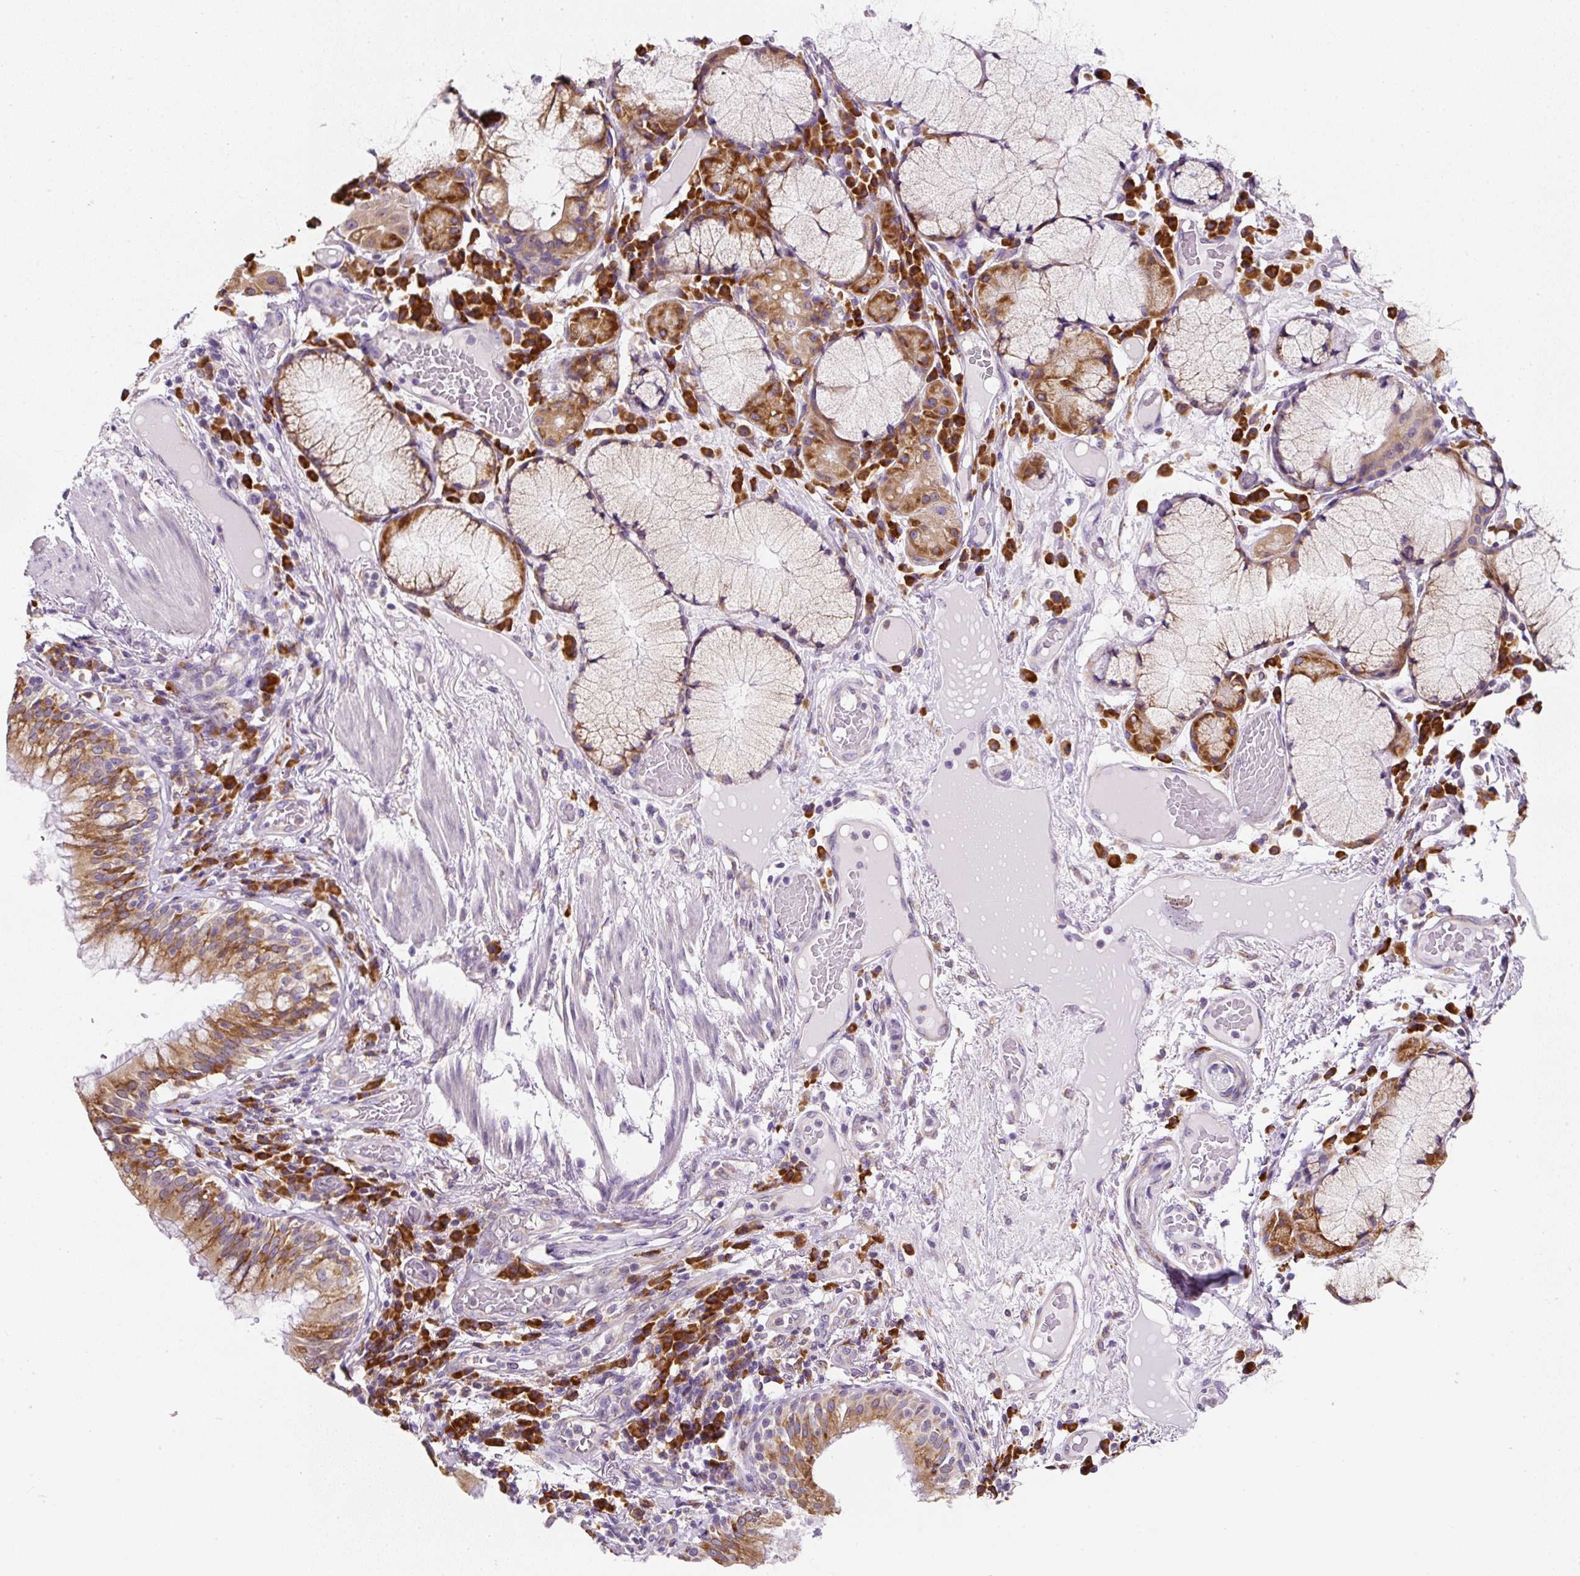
{"staining": {"intensity": "weak", "quantity": "25%-75%", "location": "cytoplasmic/membranous"}, "tissue": "adipose tissue", "cell_type": "Adipocytes", "image_type": "normal", "snomed": [{"axis": "morphology", "description": "Normal tissue, NOS"}, {"axis": "topography", "description": "Cartilage tissue"}, {"axis": "topography", "description": "Bronchus"}], "caption": "IHC staining of unremarkable adipose tissue, which shows low levels of weak cytoplasmic/membranous staining in about 25%-75% of adipocytes indicating weak cytoplasmic/membranous protein positivity. The staining was performed using DAB (brown) for protein detection and nuclei were counterstained in hematoxylin (blue).", "gene": "DDOST", "patient": {"sex": "male", "age": 56}}